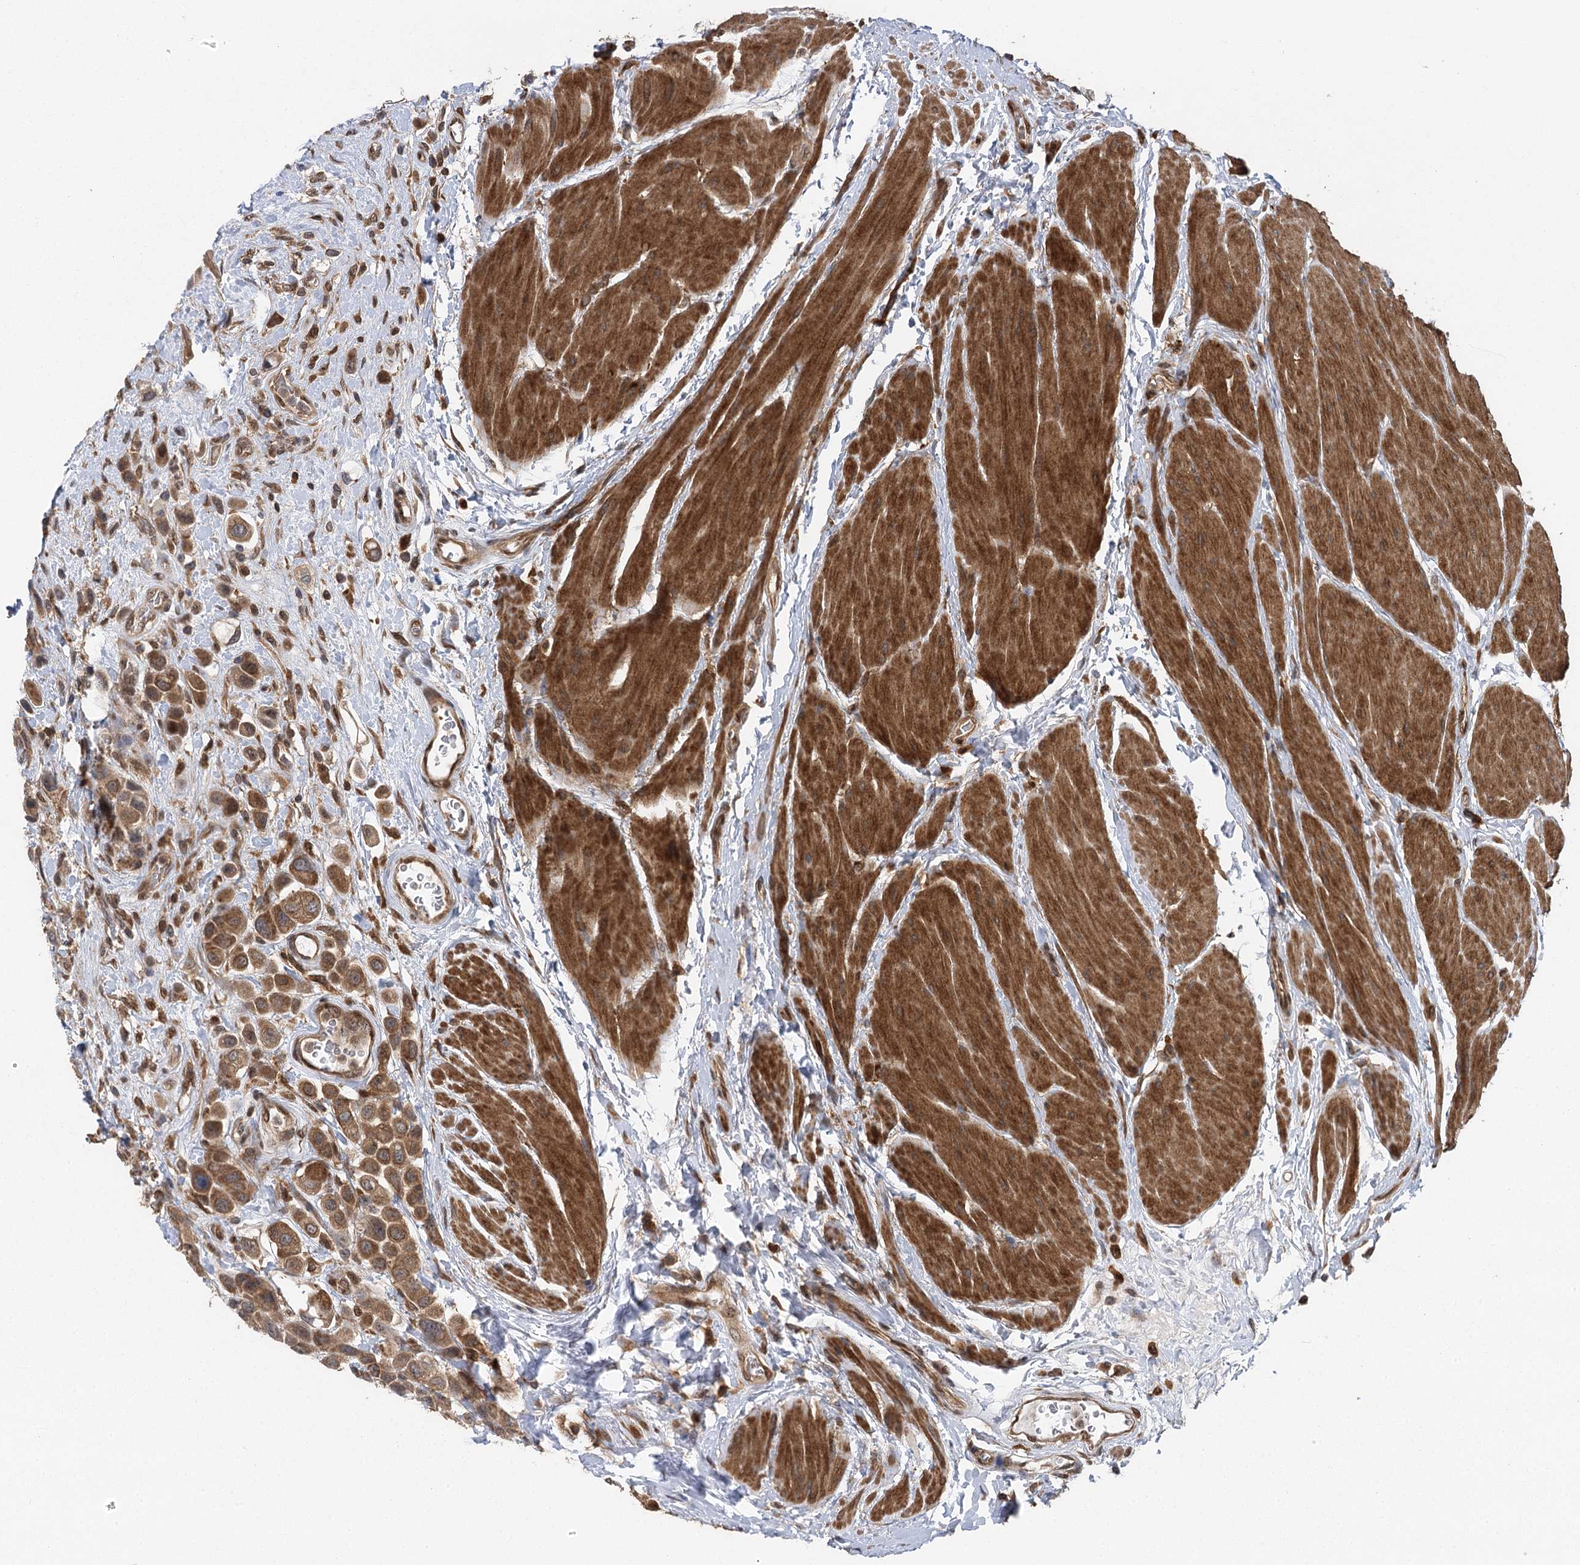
{"staining": {"intensity": "moderate", "quantity": ">75%", "location": "cytoplasmic/membranous"}, "tissue": "urothelial cancer", "cell_type": "Tumor cells", "image_type": "cancer", "snomed": [{"axis": "morphology", "description": "Urothelial carcinoma, High grade"}, {"axis": "topography", "description": "Urinary bladder"}], "caption": "There is medium levels of moderate cytoplasmic/membranous positivity in tumor cells of urothelial cancer, as demonstrated by immunohistochemical staining (brown color).", "gene": "C12orf4", "patient": {"sex": "male", "age": 50}}